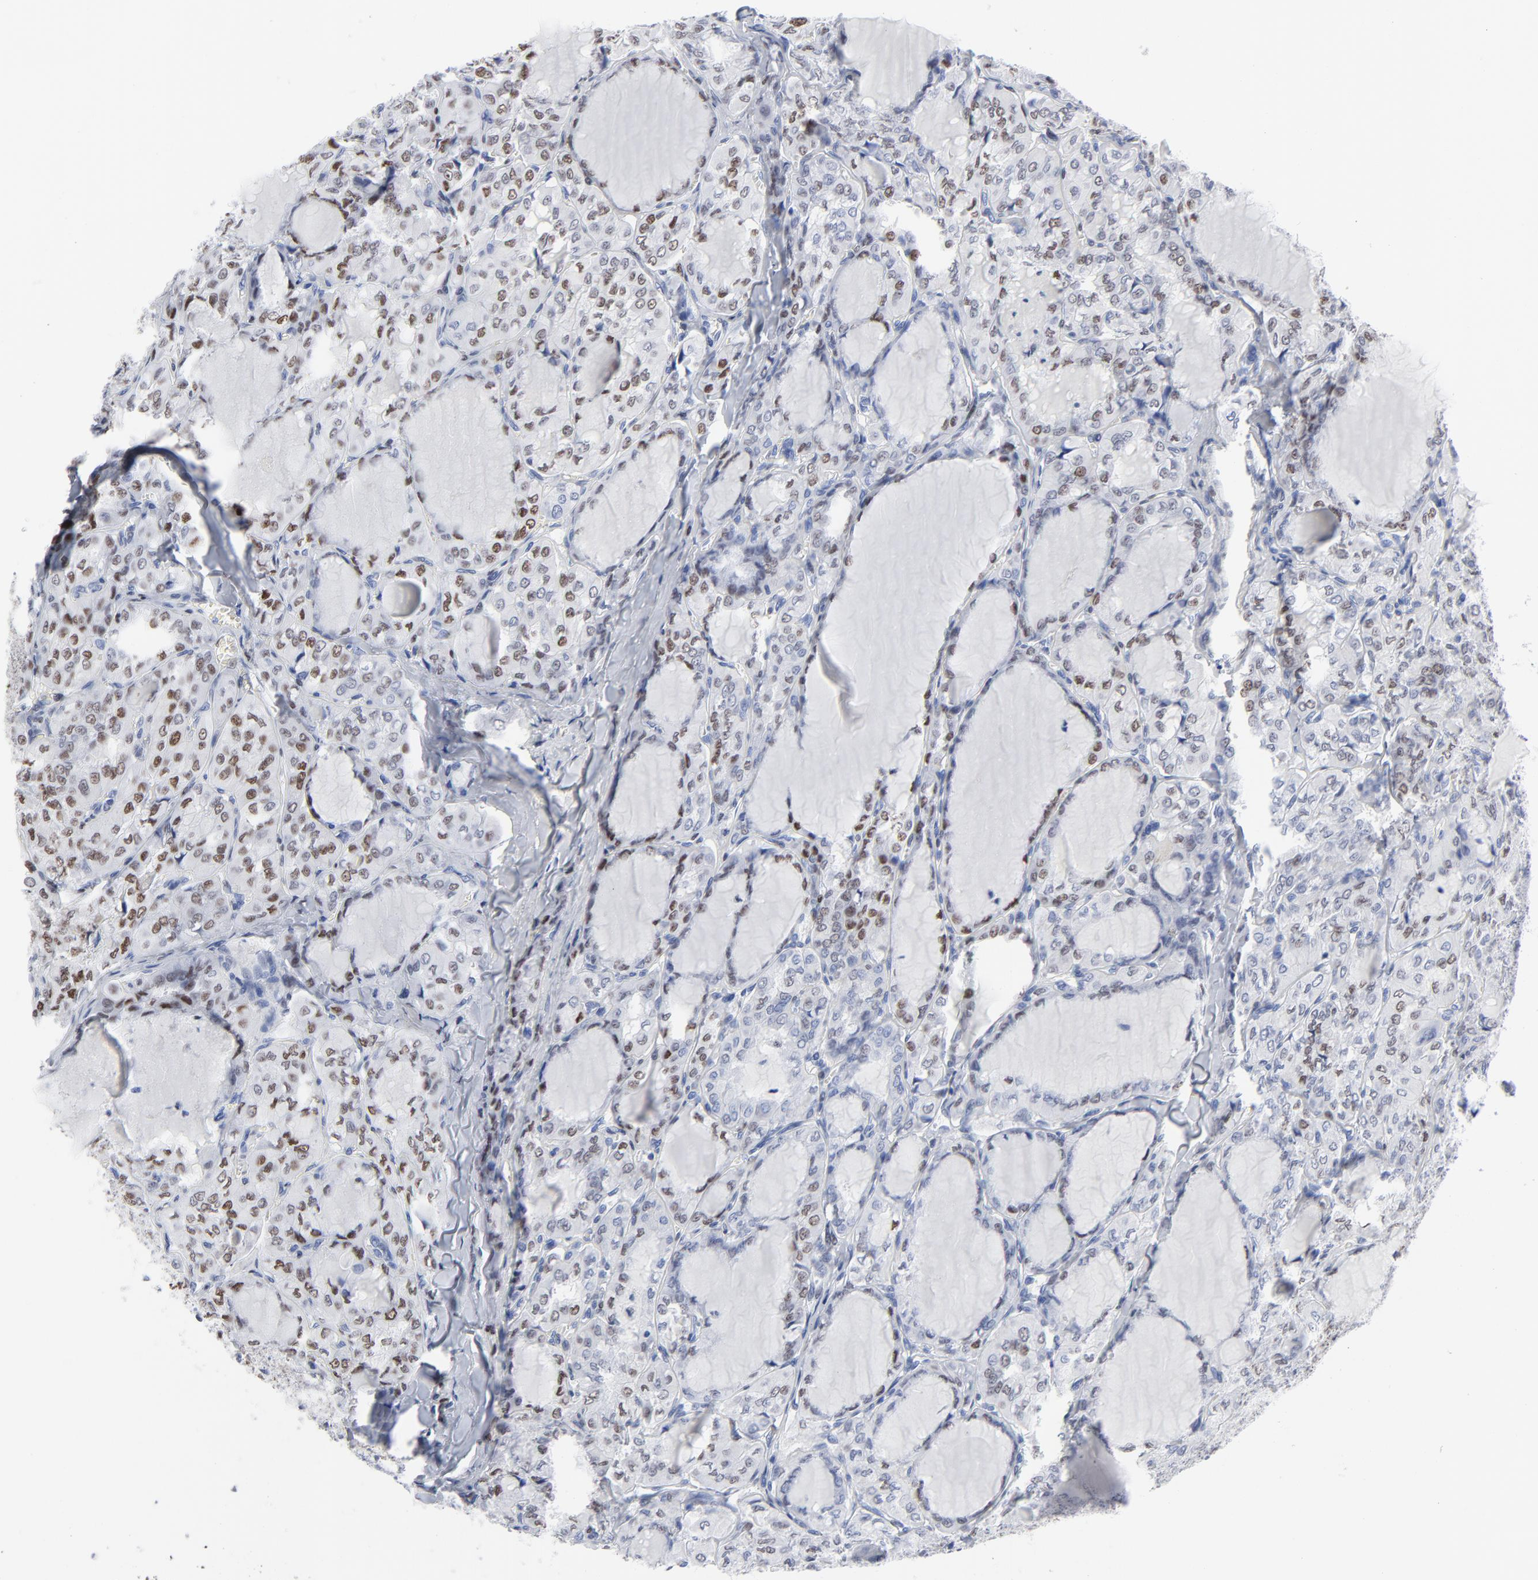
{"staining": {"intensity": "weak", "quantity": "25%-75%", "location": "nuclear"}, "tissue": "thyroid cancer", "cell_type": "Tumor cells", "image_type": "cancer", "snomed": [{"axis": "morphology", "description": "Papillary adenocarcinoma, NOS"}, {"axis": "topography", "description": "Thyroid gland"}], "caption": "Protein expression analysis of human papillary adenocarcinoma (thyroid) reveals weak nuclear expression in approximately 25%-75% of tumor cells. The staining was performed using DAB, with brown indicating positive protein expression. Nuclei are stained blue with hematoxylin.", "gene": "JUN", "patient": {"sex": "male", "age": 20}}